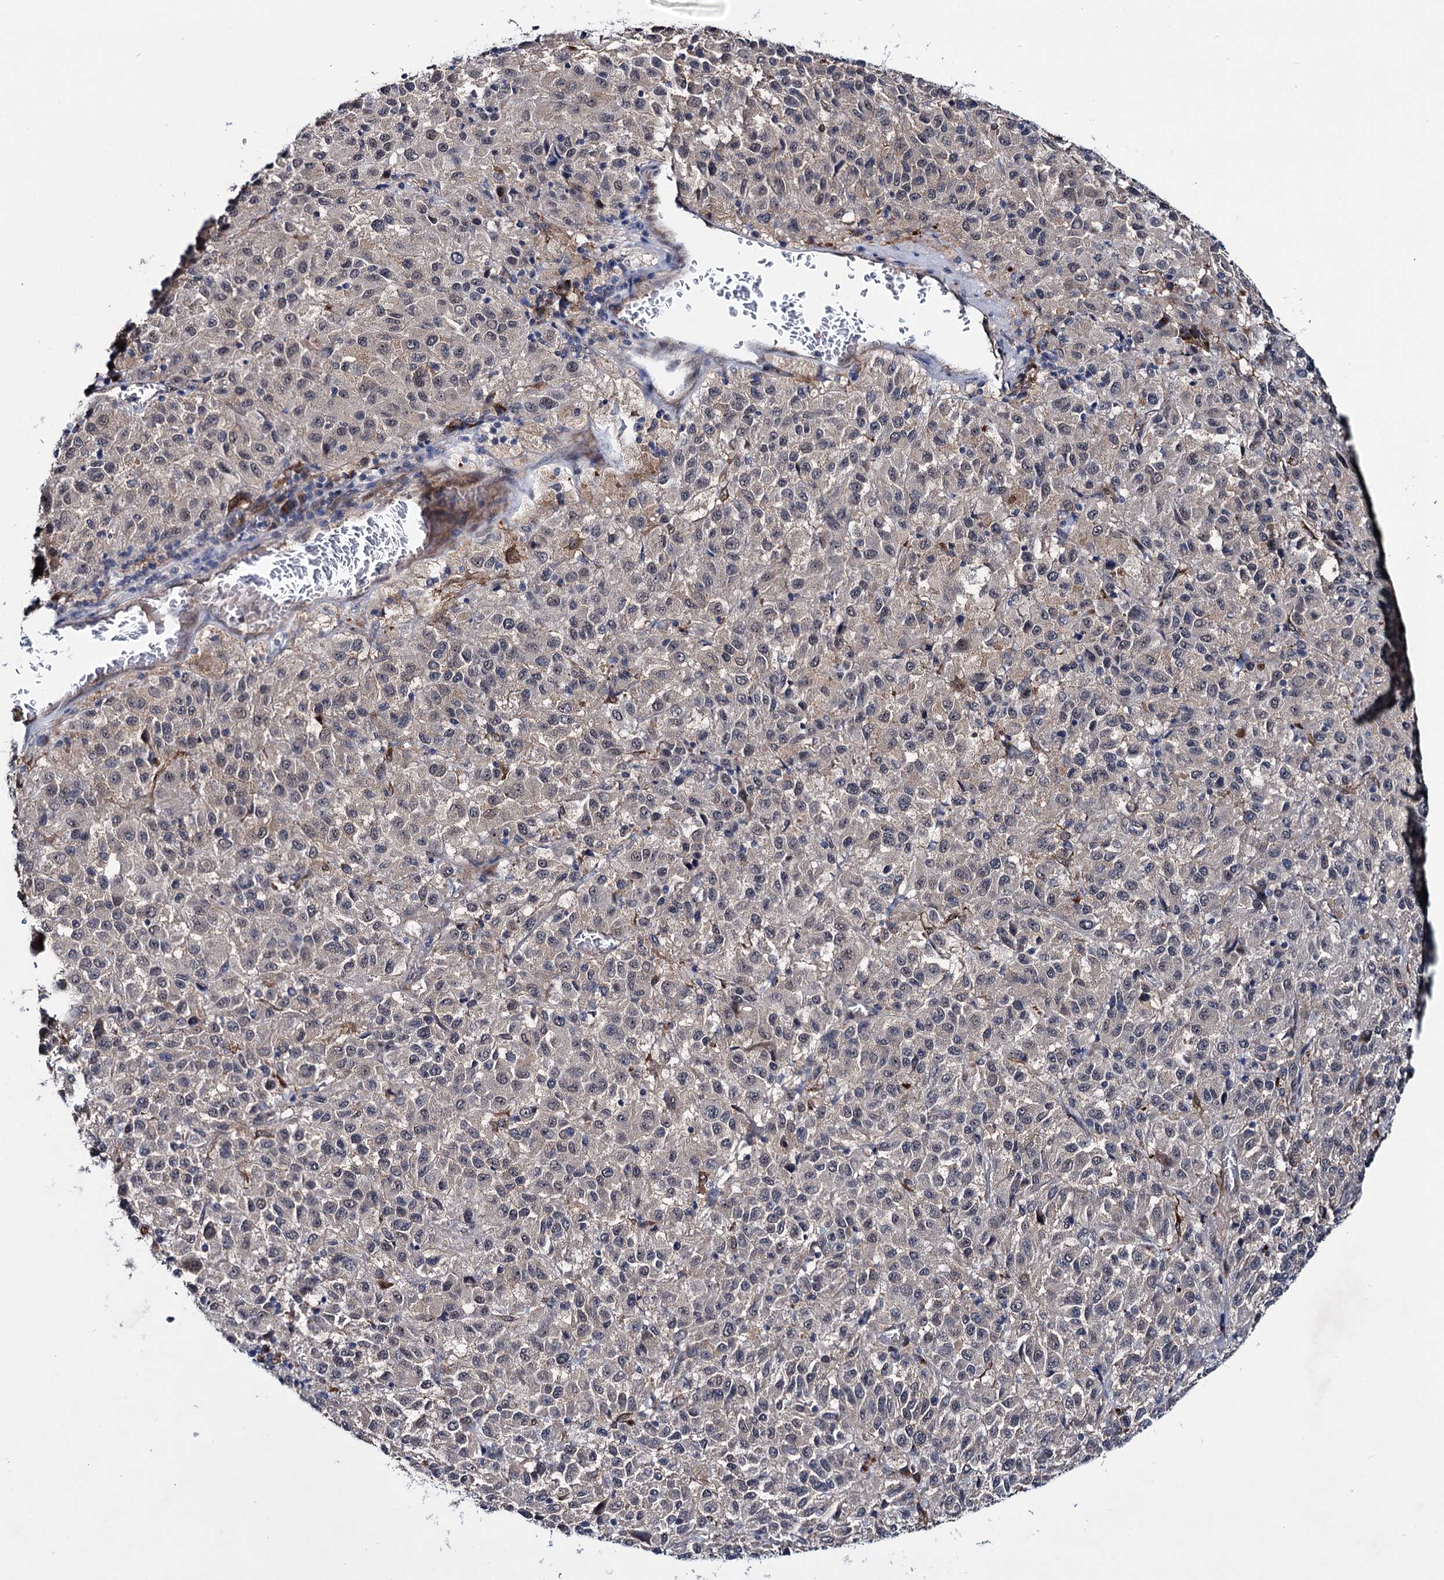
{"staining": {"intensity": "negative", "quantity": "none", "location": "none"}, "tissue": "melanoma", "cell_type": "Tumor cells", "image_type": "cancer", "snomed": [{"axis": "morphology", "description": "Malignant melanoma, Metastatic site"}, {"axis": "topography", "description": "Lung"}], "caption": "There is no significant positivity in tumor cells of melanoma.", "gene": "EYA4", "patient": {"sex": "male", "age": 64}}